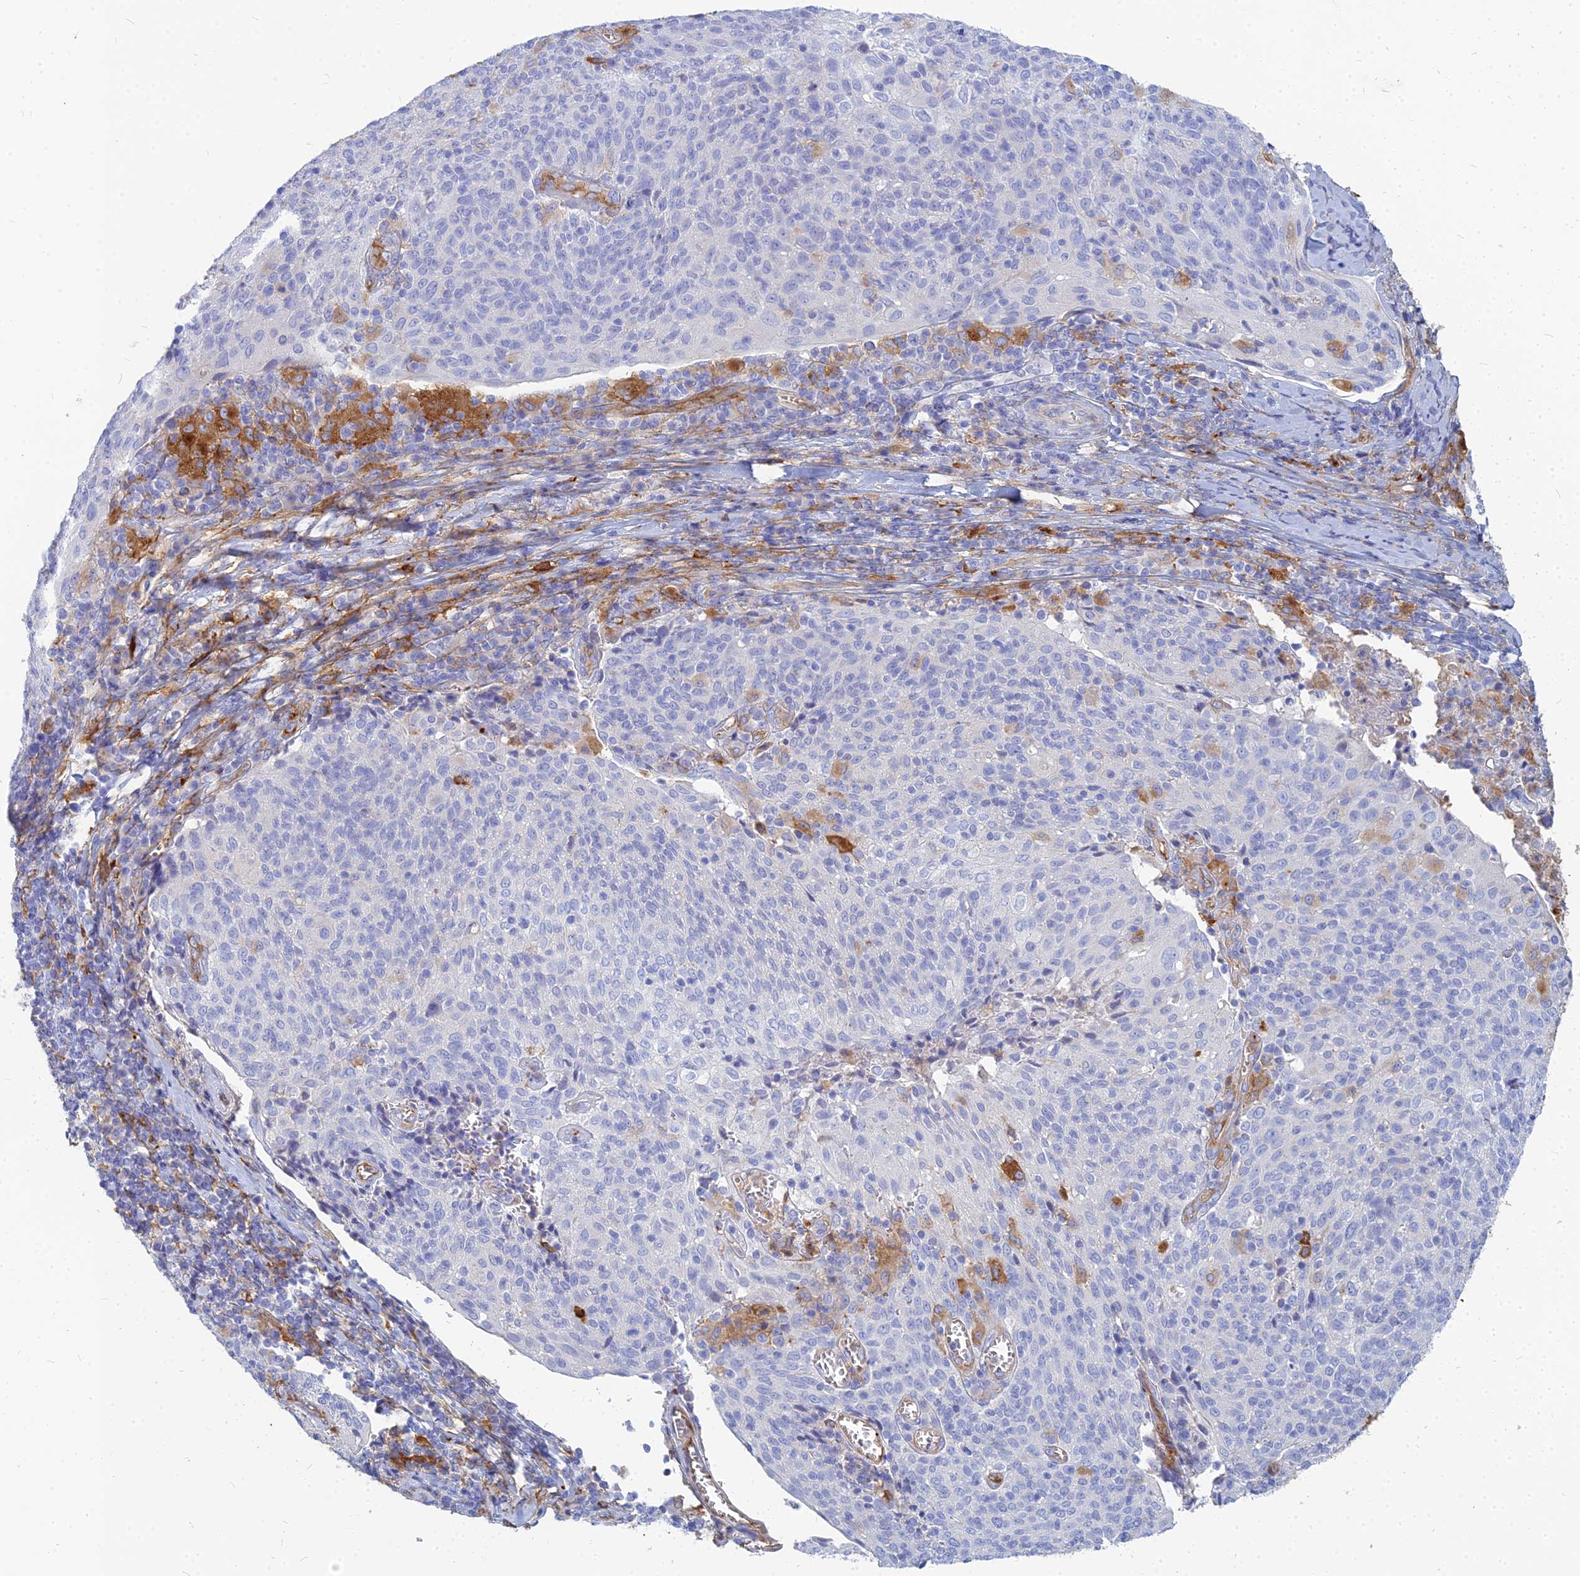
{"staining": {"intensity": "negative", "quantity": "none", "location": "none"}, "tissue": "cervical cancer", "cell_type": "Tumor cells", "image_type": "cancer", "snomed": [{"axis": "morphology", "description": "Squamous cell carcinoma, NOS"}, {"axis": "topography", "description": "Cervix"}], "caption": "This is a photomicrograph of immunohistochemistry staining of cervical squamous cell carcinoma, which shows no staining in tumor cells.", "gene": "VAT1", "patient": {"sex": "female", "age": 52}}